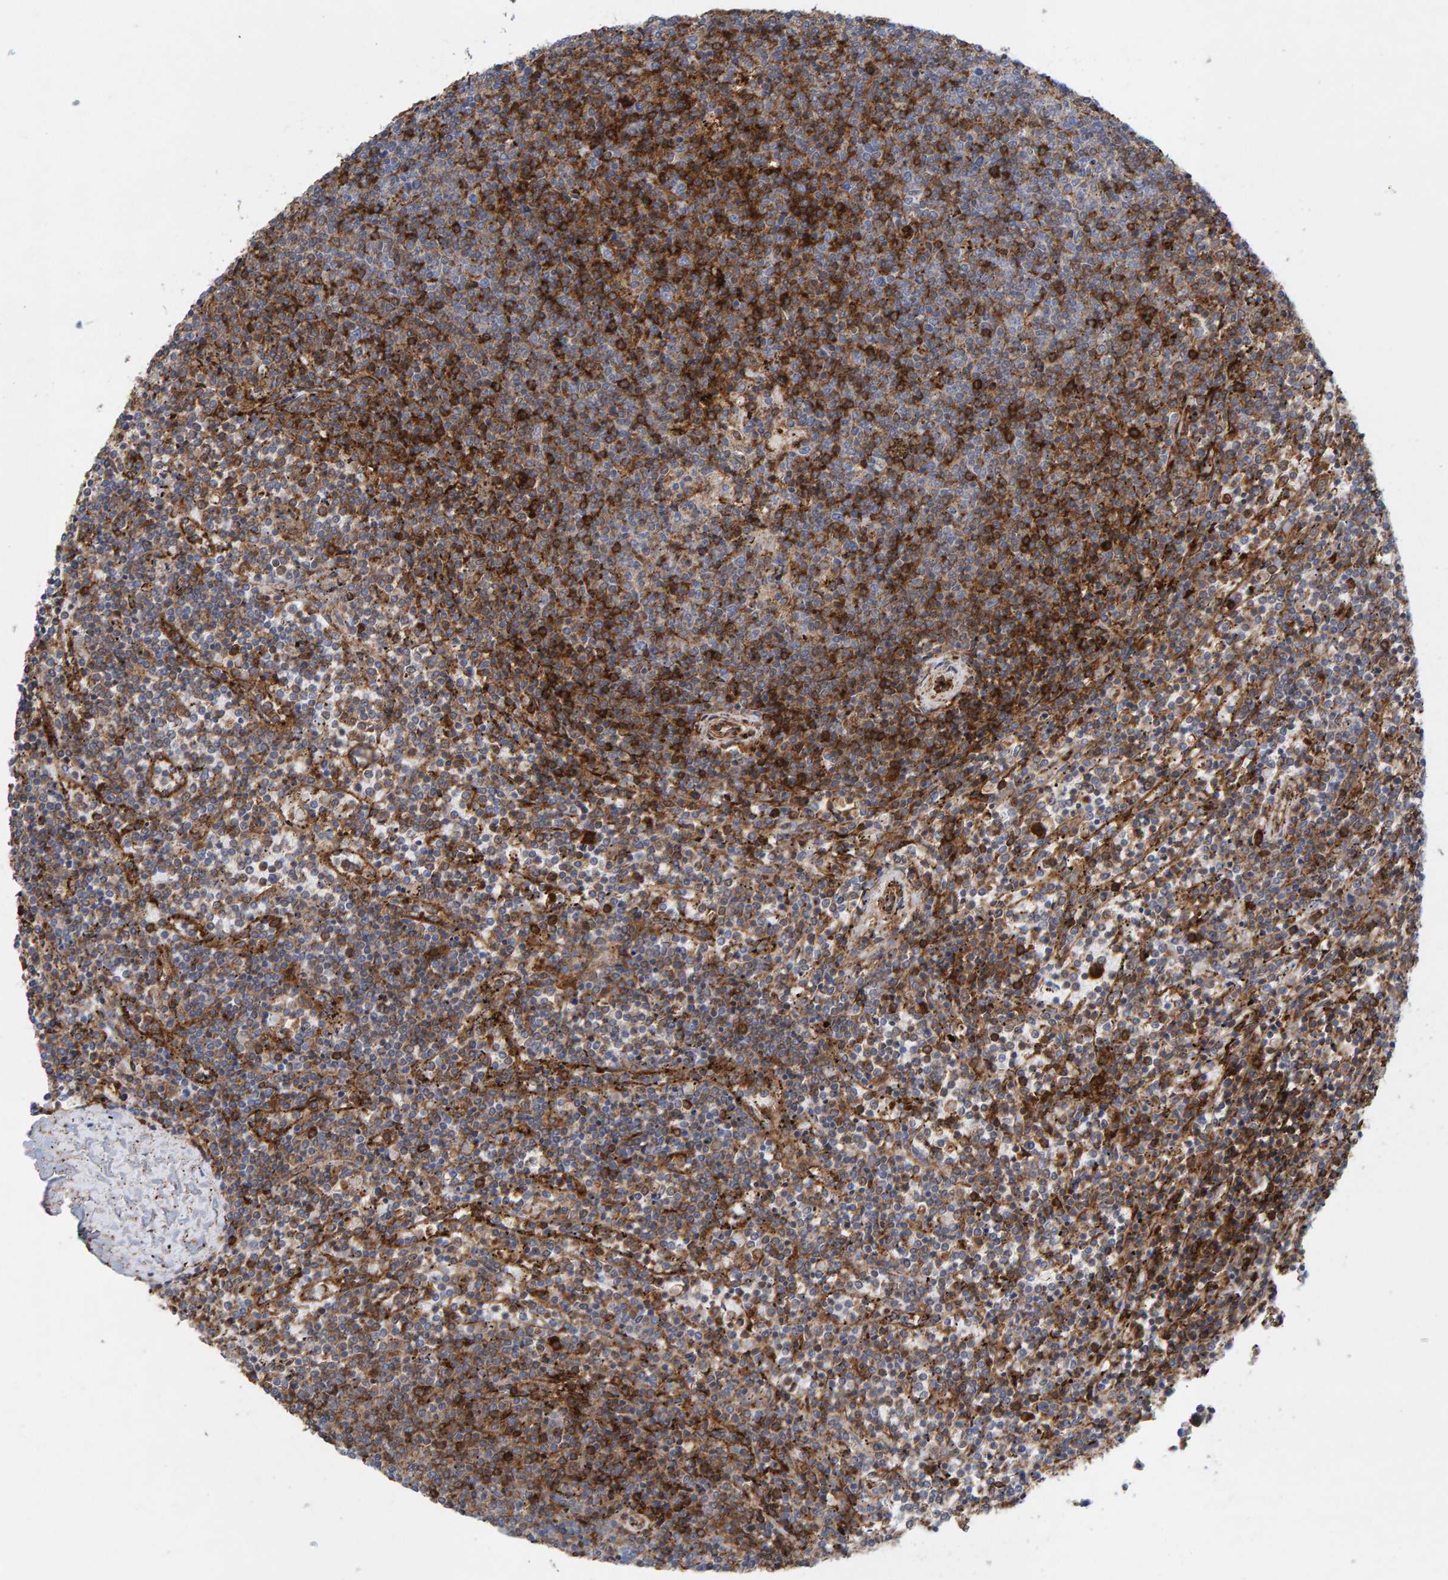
{"staining": {"intensity": "strong", "quantity": "<25%", "location": "cytoplasmic/membranous"}, "tissue": "lymphoma", "cell_type": "Tumor cells", "image_type": "cancer", "snomed": [{"axis": "morphology", "description": "Malignant lymphoma, non-Hodgkin's type, Low grade"}, {"axis": "topography", "description": "Spleen"}], "caption": "Immunohistochemical staining of human lymphoma demonstrates medium levels of strong cytoplasmic/membranous protein staining in approximately <25% of tumor cells.", "gene": "MVP", "patient": {"sex": "female", "age": 50}}